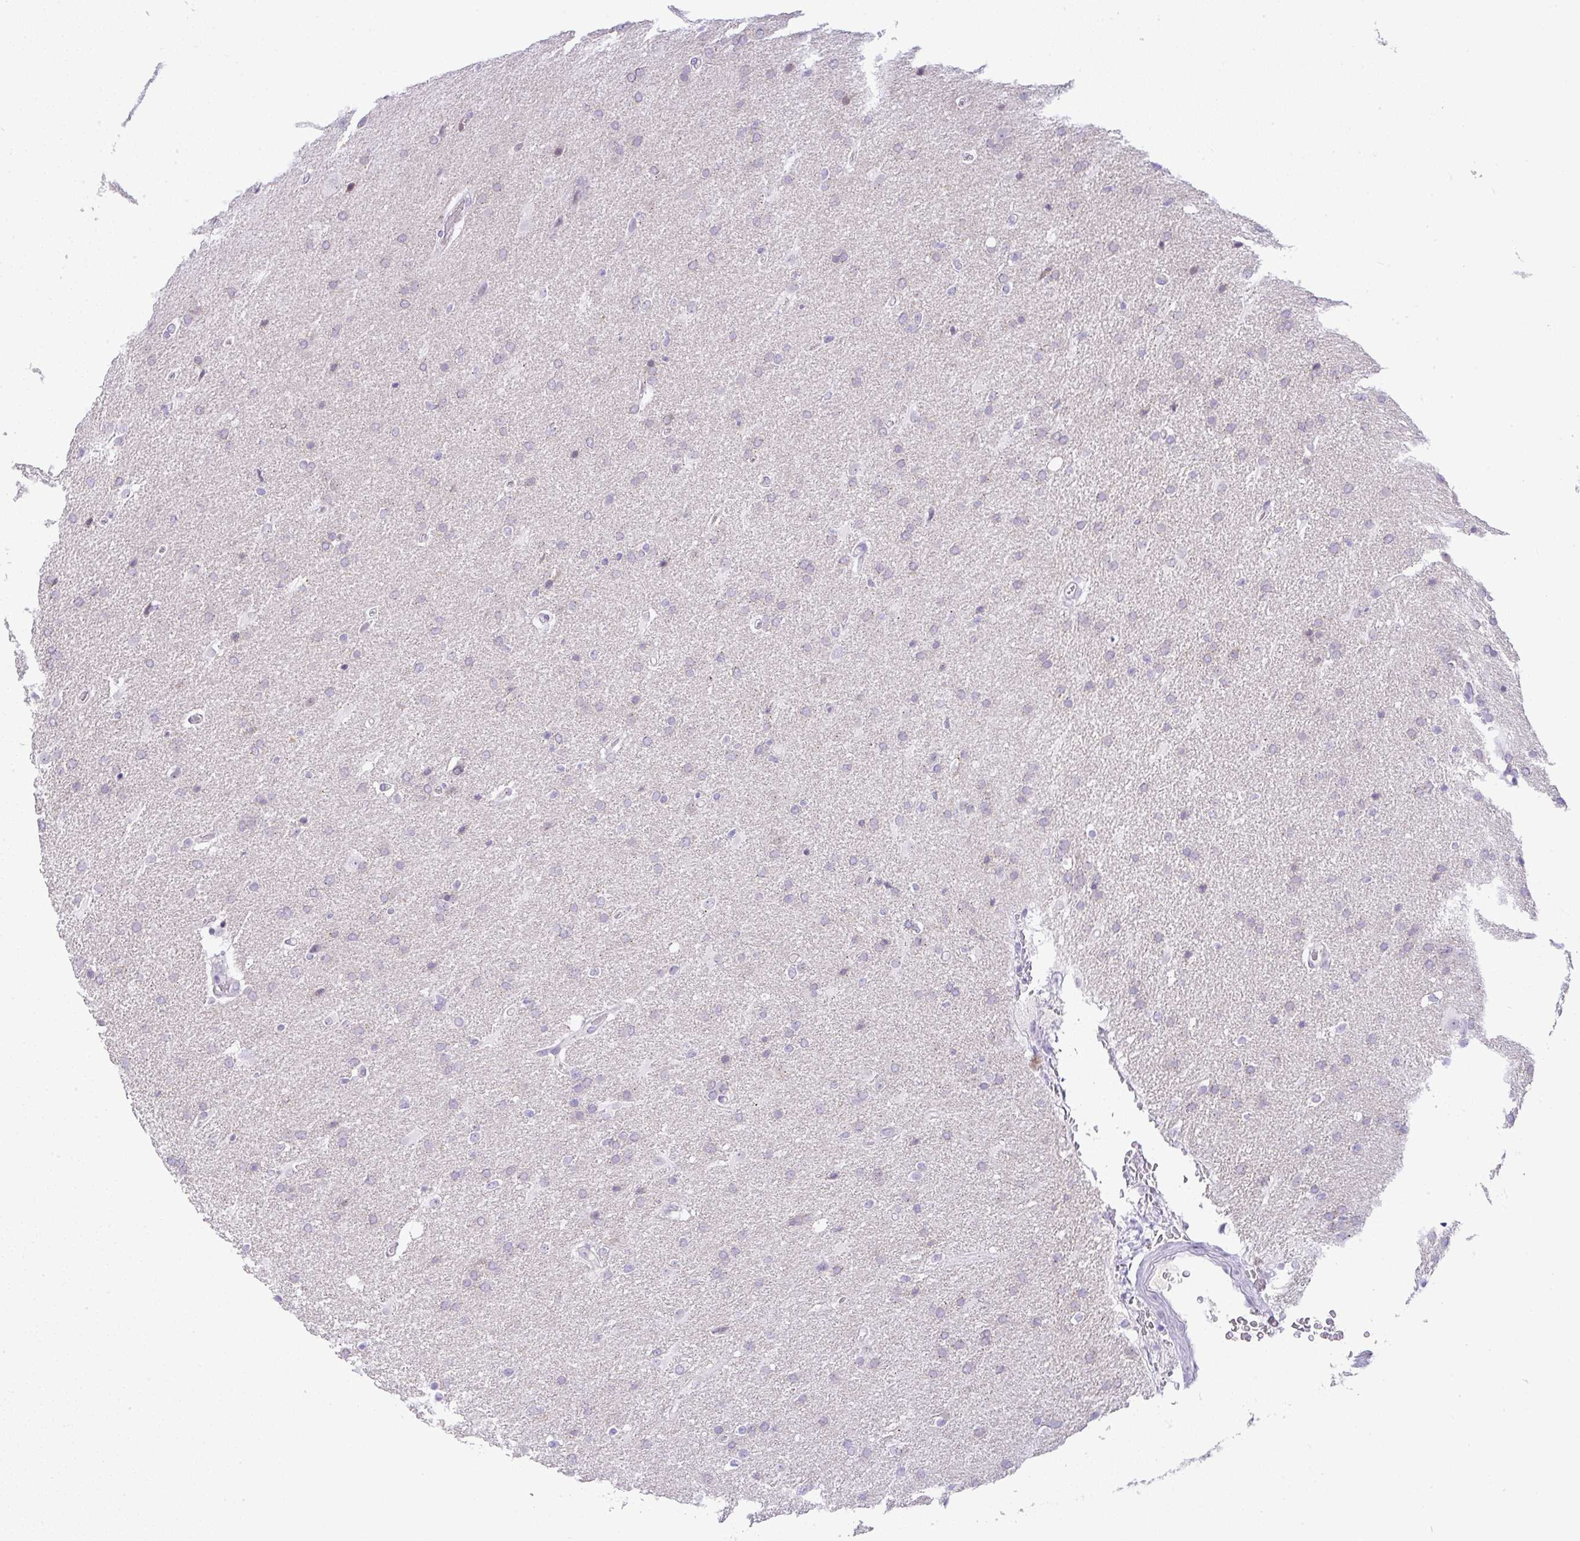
{"staining": {"intensity": "negative", "quantity": "none", "location": "none"}, "tissue": "glioma", "cell_type": "Tumor cells", "image_type": "cancer", "snomed": [{"axis": "morphology", "description": "Glioma, malignant, High grade"}, {"axis": "topography", "description": "Brain"}], "caption": "Immunohistochemical staining of high-grade glioma (malignant) reveals no significant expression in tumor cells.", "gene": "FAM177A1", "patient": {"sex": "male", "age": 56}}